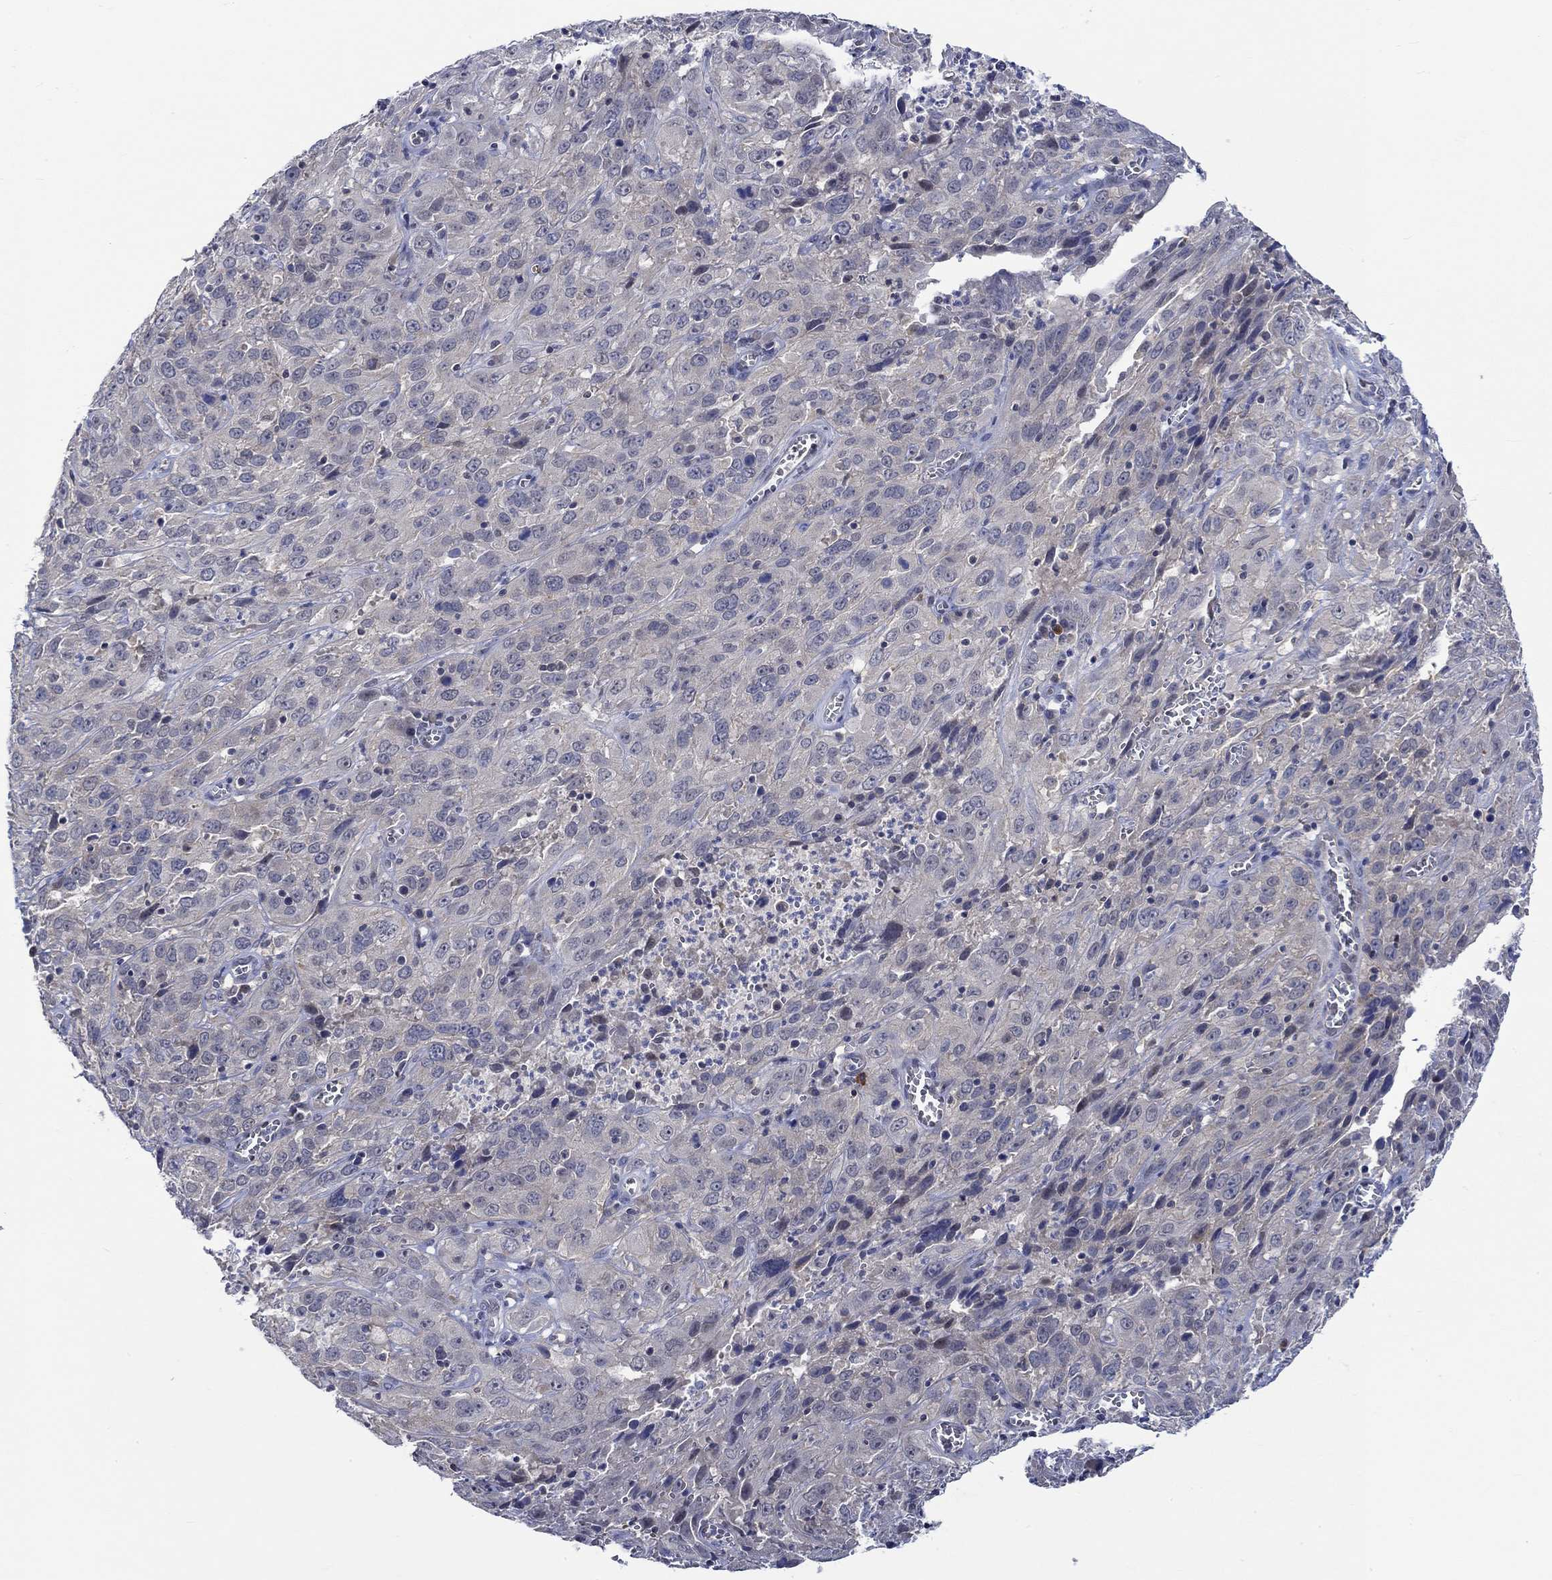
{"staining": {"intensity": "weak", "quantity": "<25%", "location": "cytoplasmic/membranous"}, "tissue": "cervical cancer", "cell_type": "Tumor cells", "image_type": "cancer", "snomed": [{"axis": "morphology", "description": "Squamous cell carcinoma, NOS"}, {"axis": "topography", "description": "Cervix"}], "caption": "Immunohistochemistry (IHC) photomicrograph of cervical cancer (squamous cell carcinoma) stained for a protein (brown), which reveals no expression in tumor cells.", "gene": "WASF1", "patient": {"sex": "female", "age": 32}}